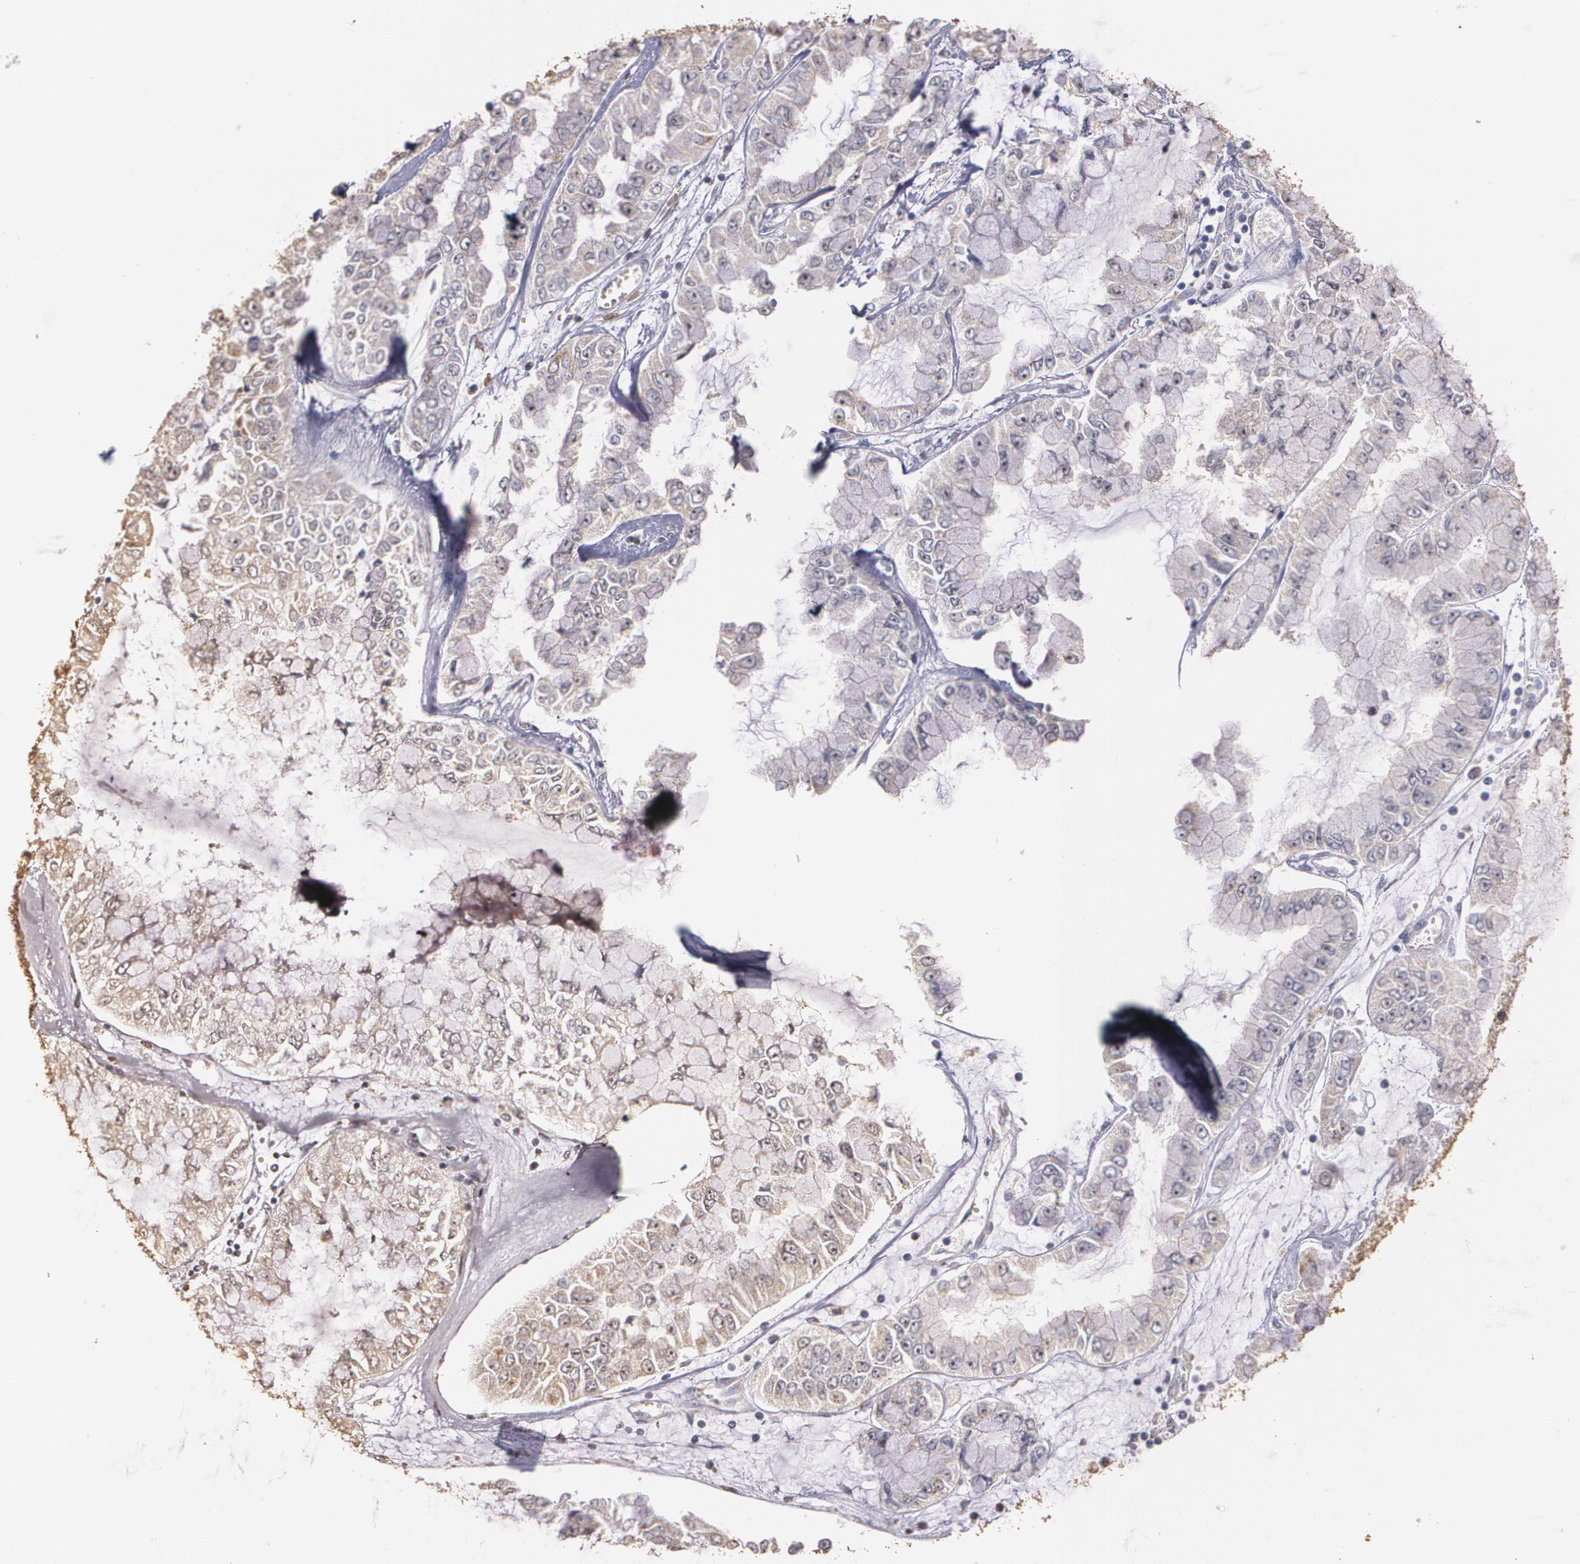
{"staining": {"intensity": "moderate", "quantity": ">75%", "location": "cytoplasmic/membranous"}, "tissue": "liver cancer", "cell_type": "Tumor cells", "image_type": "cancer", "snomed": [{"axis": "morphology", "description": "Cholangiocarcinoma"}, {"axis": "topography", "description": "Liver"}], "caption": "Liver cancer tissue exhibits moderate cytoplasmic/membranous positivity in about >75% of tumor cells", "gene": "ATF3", "patient": {"sex": "female", "age": 79}}